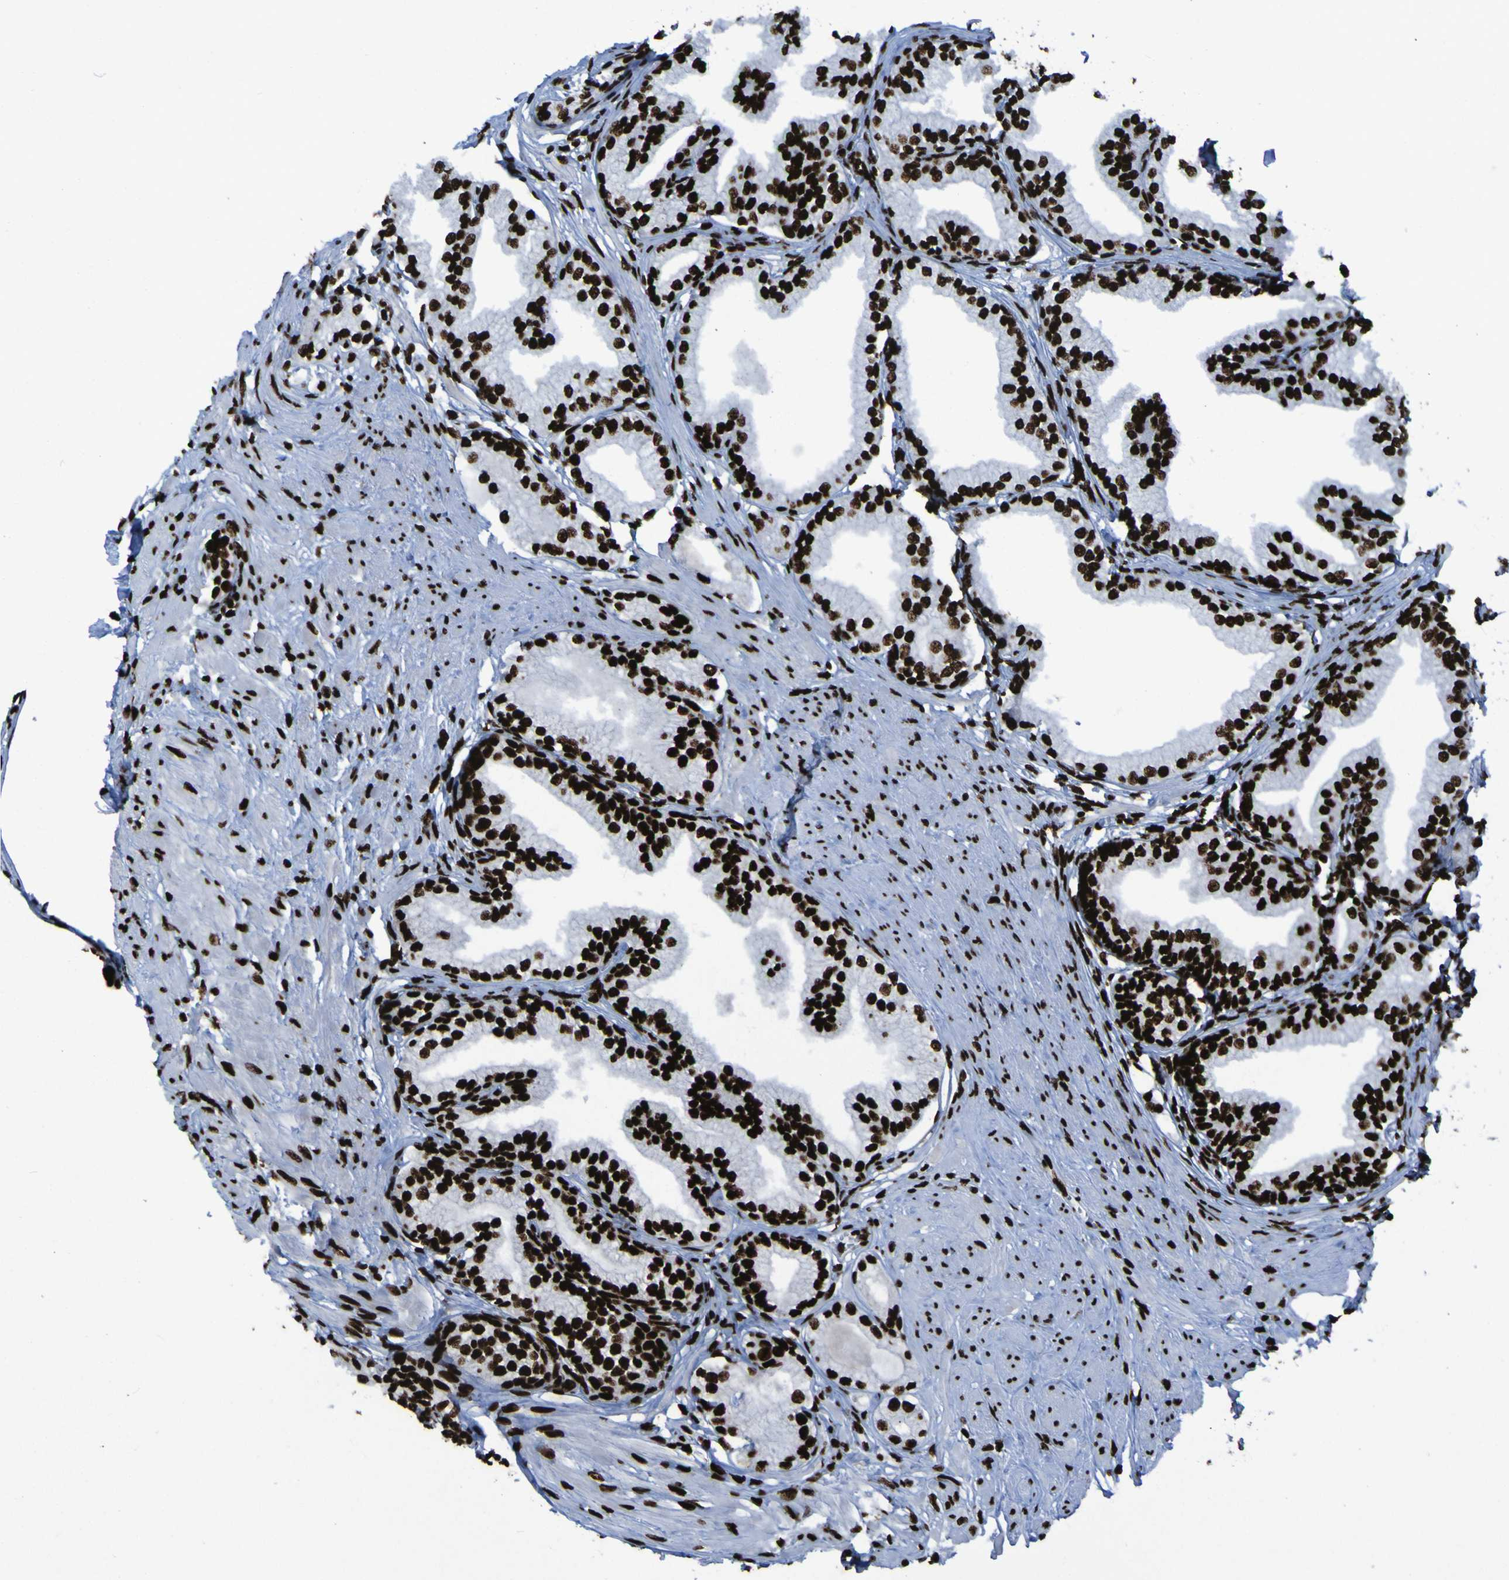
{"staining": {"intensity": "strong", "quantity": ">75%", "location": "nuclear"}, "tissue": "prostate", "cell_type": "Glandular cells", "image_type": "normal", "snomed": [{"axis": "morphology", "description": "Normal tissue, NOS"}, {"axis": "morphology", "description": "Urothelial carcinoma, Low grade"}, {"axis": "topography", "description": "Urinary bladder"}, {"axis": "topography", "description": "Prostate"}], "caption": "Immunohistochemical staining of normal prostate reveals strong nuclear protein staining in about >75% of glandular cells. (brown staining indicates protein expression, while blue staining denotes nuclei).", "gene": "NPM1", "patient": {"sex": "male", "age": 60}}